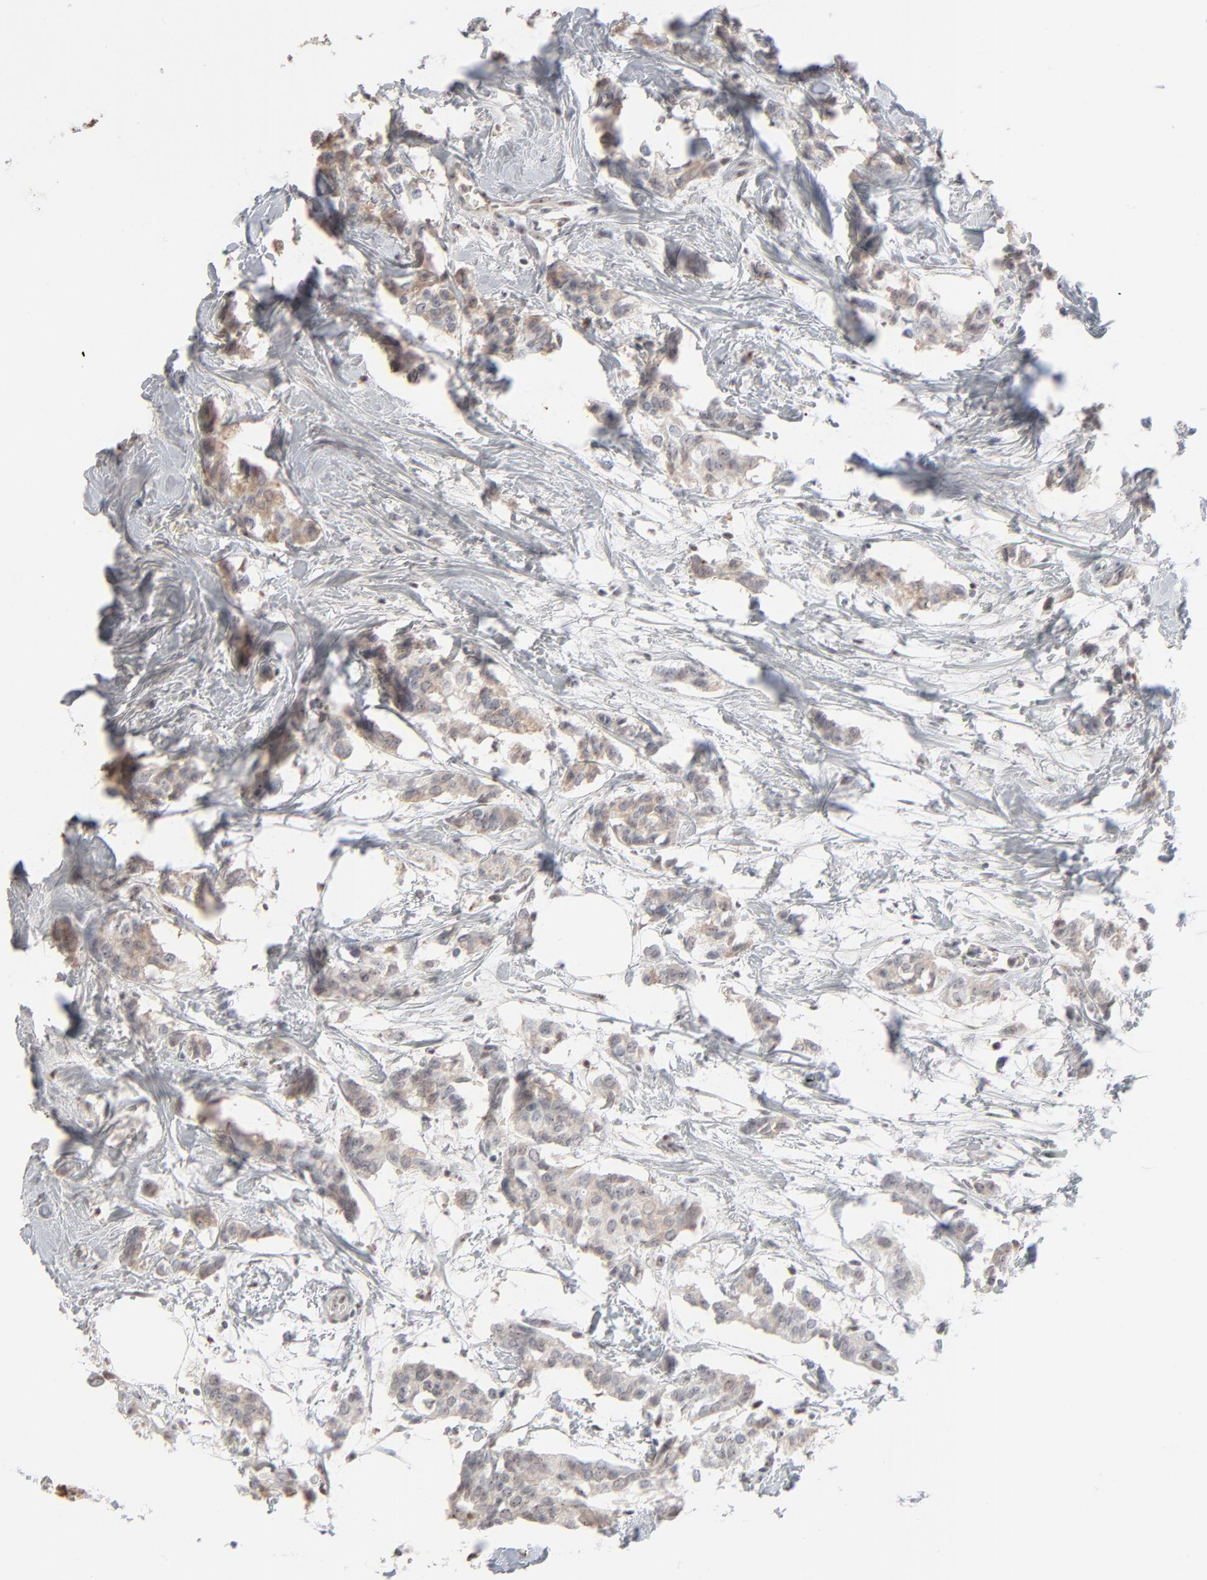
{"staining": {"intensity": "weak", "quantity": "<25%", "location": "cytoplasmic/membranous"}, "tissue": "breast cancer", "cell_type": "Tumor cells", "image_type": "cancer", "snomed": [{"axis": "morphology", "description": "Duct carcinoma"}, {"axis": "topography", "description": "Breast"}], "caption": "IHC image of neoplastic tissue: human breast invasive ductal carcinoma stained with DAB (3,3'-diaminobenzidine) exhibits no significant protein expression in tumor cells.", "gene": "MPHOSPH6", "patient": {"sex": "female", "age": 84}}